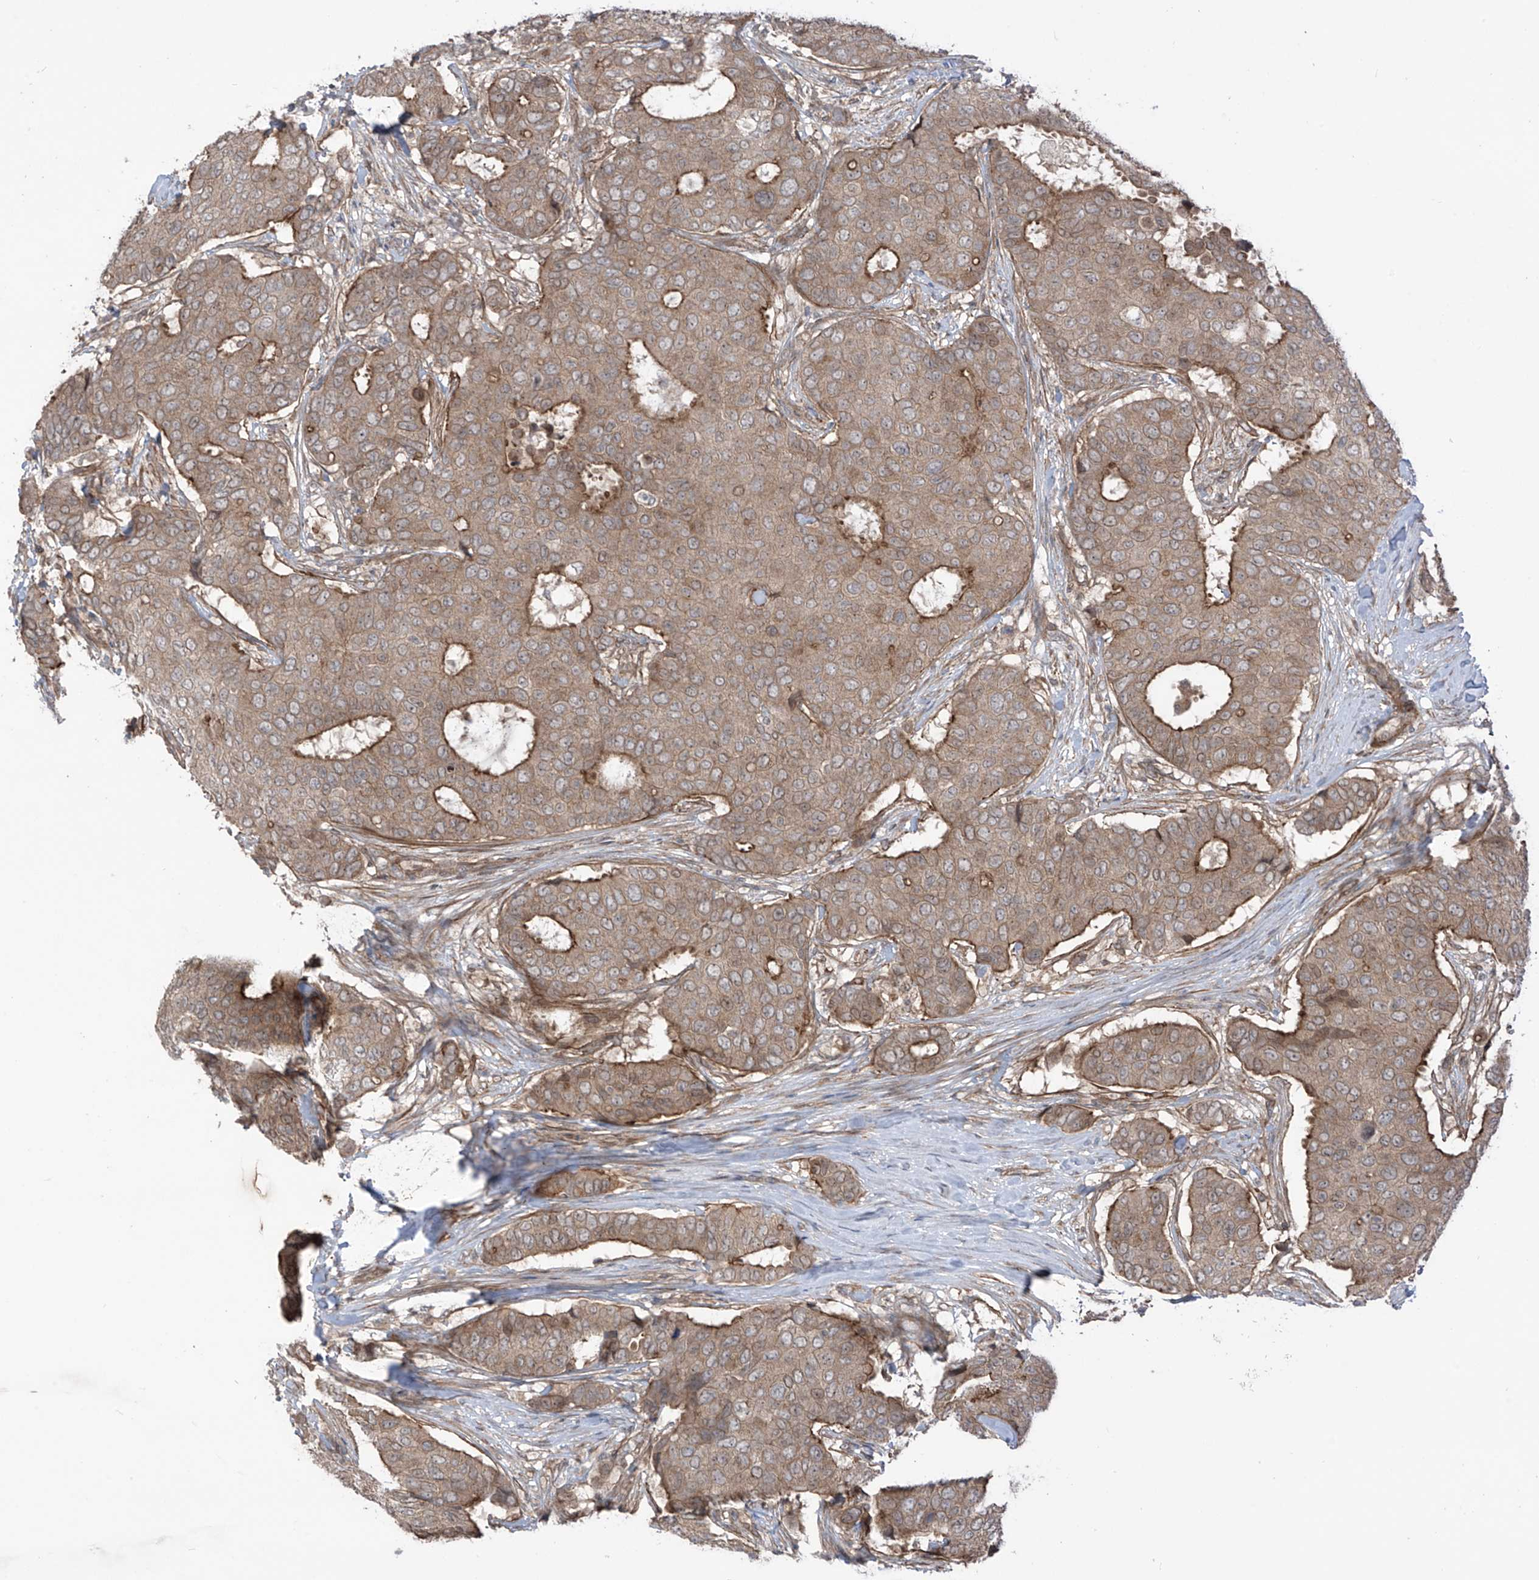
{"staining": {"intensity": "moderate", "quantity": ">75%", "location": "cytoplasmic/membranous"}, "tissue": "breast cancer", "cell_type": "Tumor cells", "image_type": "cancer", "snomed": [{"axis": "morphology", "description": "Duct carcinoma"}, {"axis": "topography", "description": "Breast"}], "caption": "Approximately >75% of tumor cells in breast cancer (infiltrating ductal carcinoma) exhibit moderate cytoplasmic/membranous protein expression as visualized by brown immunohistochemical staining.", "gene": "LRRC74A", "patient": {"sex": "female", "age": 75}}